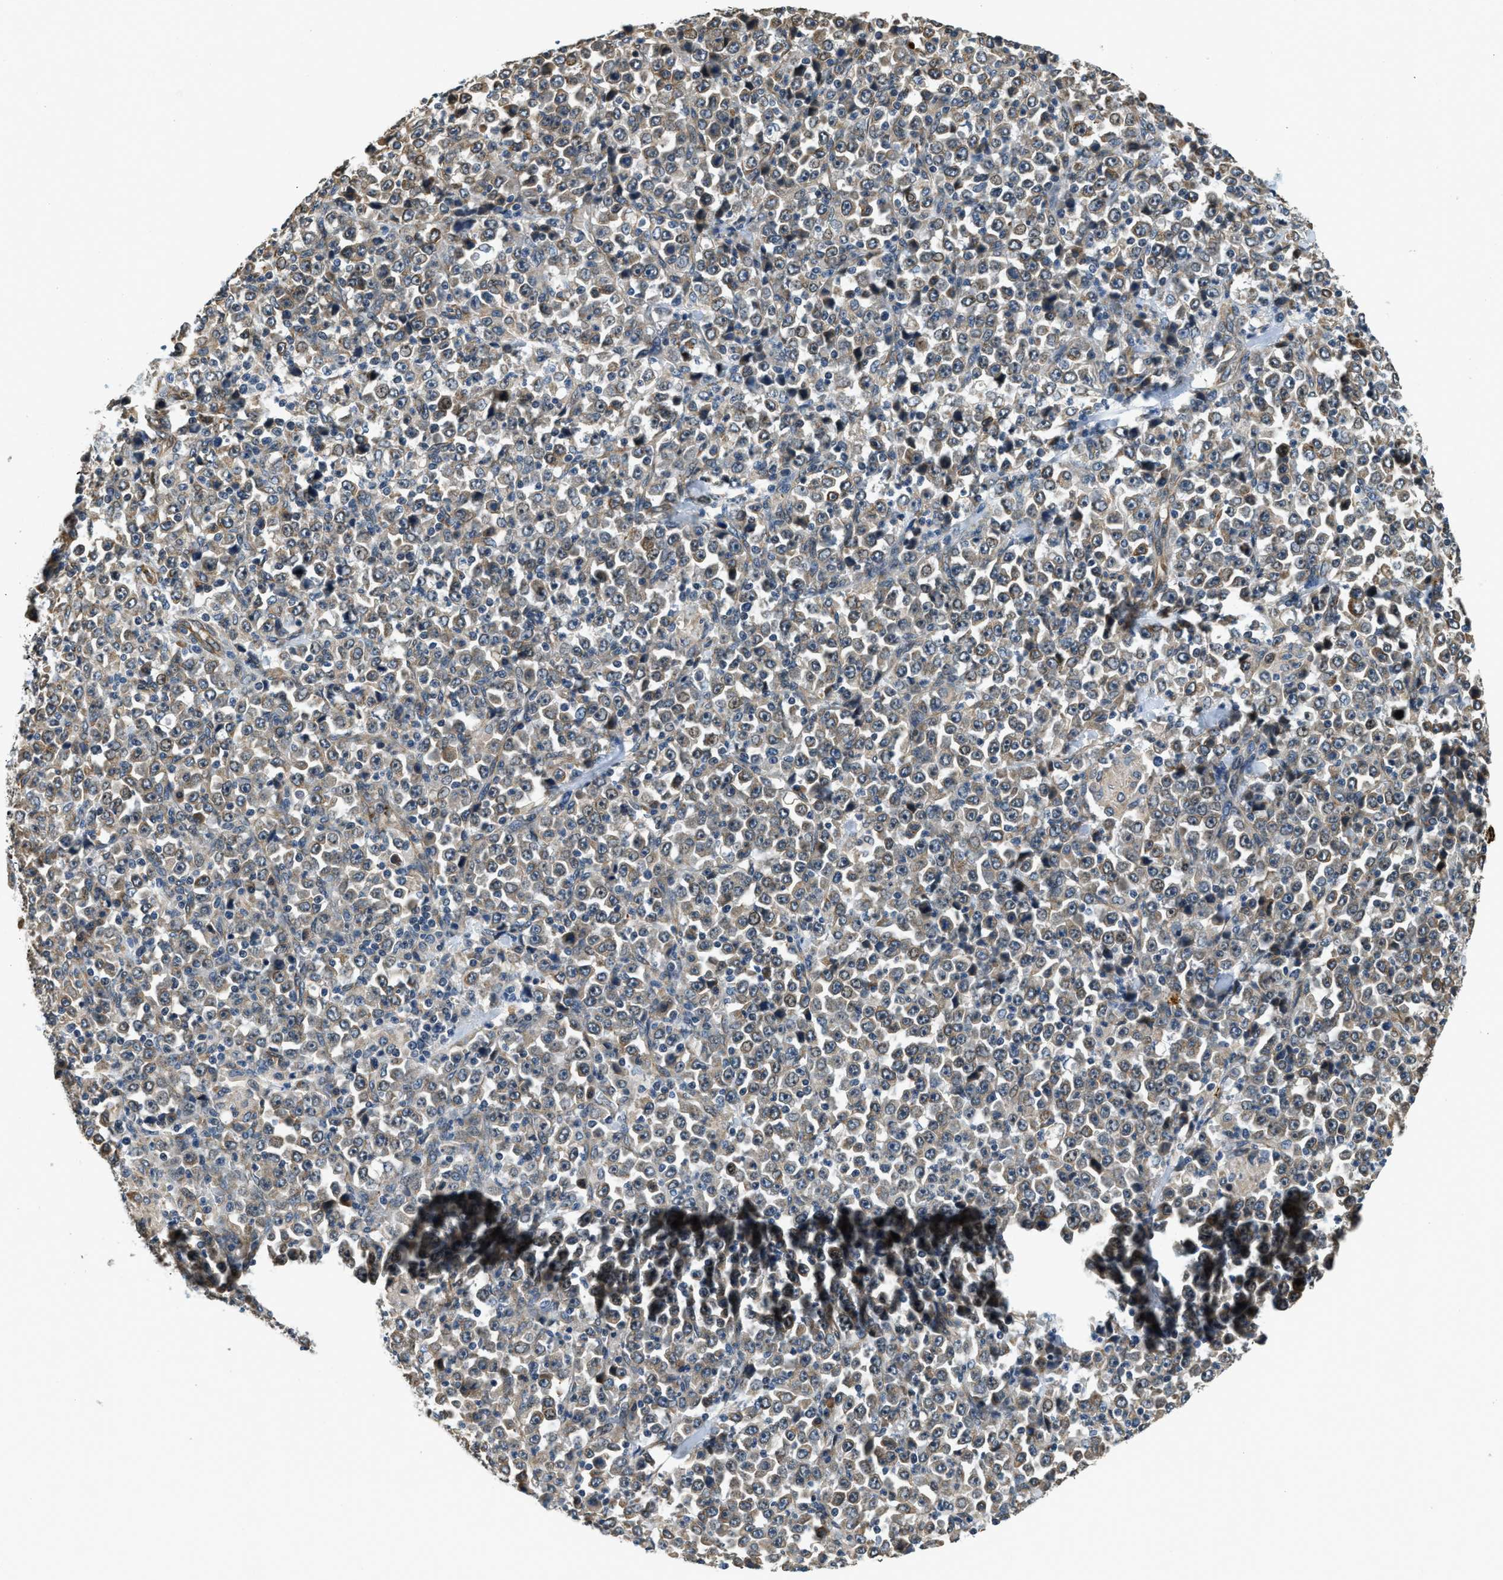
{"staining": {"intensity": "moderate", "quantity": ">75%", "location": "cytoplasmic/membranous"}, "tissue": "stomach cancer", "cell_type": "Tumor cells", "image_type": "cancer", "snomed": [{"axis": "morphology", "description": "Normal tissue, NOS"}, {"axis": "morphology", "description": "Adenocarcinoma, NOS"}, {"axis": "topography", "description": "Stomach, upper"}, {"axis": "topography", "description": "Stomach"}], "caption": "DAB (3,3'-diaminobenzidine) immunohistochemical staining of human stomach cancer exhibits moderate cytoplasmic/membranous protein expression in approximately >75% of tumor cells.", "gene": "ALOX12", "patient": {"sex": "male", "age": 59}}